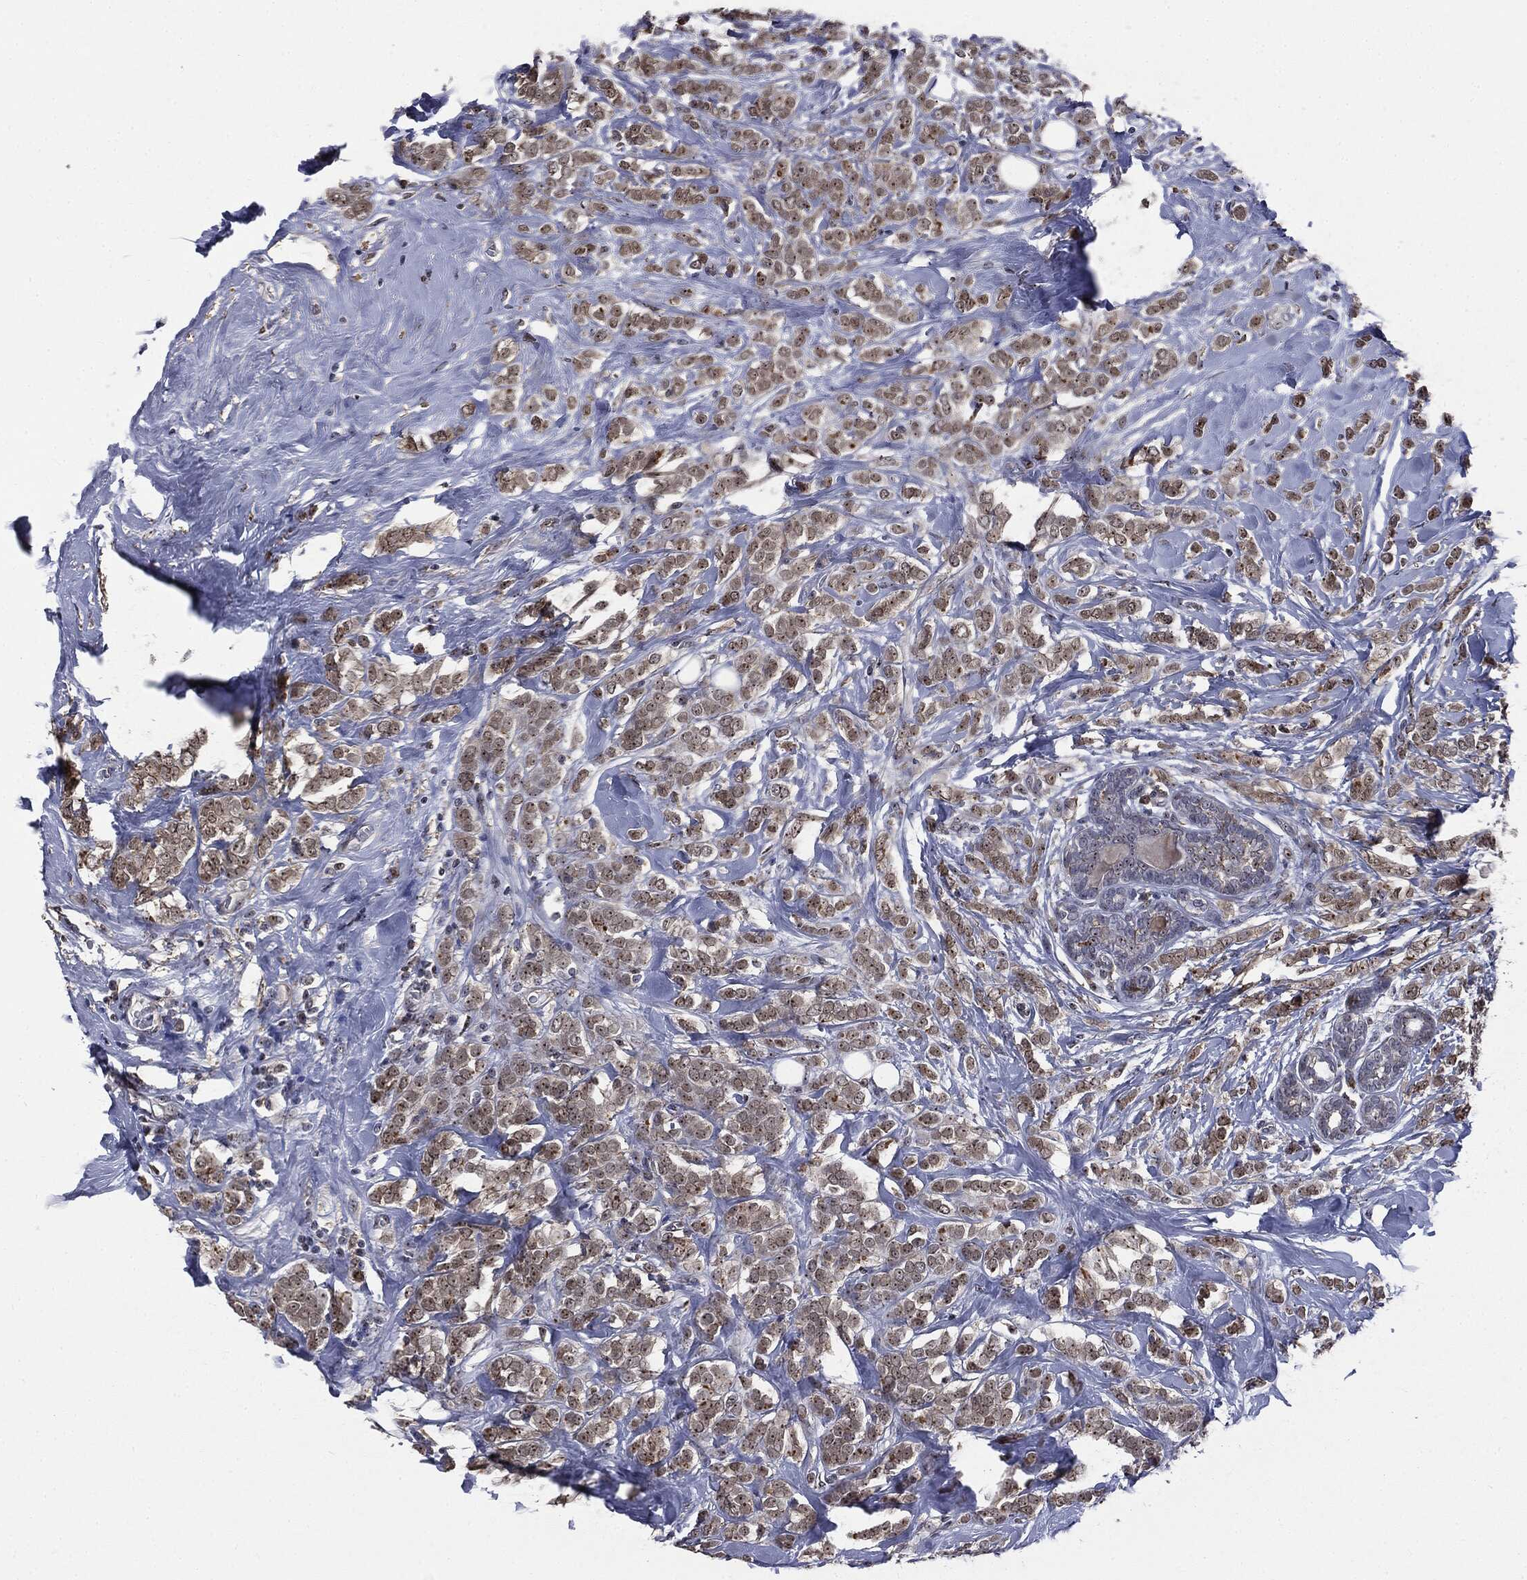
{"staining": {"intensity": "weak", "quantity": "25%-75%", "location": "cytoplasmic/membranous,nuclear"}, "tissue": "breast cancer", "cell_type": "Tumor cells", "image_type": "cancer", "snomed": [{"axis": "morphology", "description": "Lobular carcinoma"}, {"axis": "topography", "description": "Breast"}], "caption": "A high-resolution histopathology image shows immunohistochemistry (IHC) staining of breast cancer (lobular carcinoma), which reveals weak cytoplasmic/membranous and nuclear staining in about 25%-75% of tumor cells.", "gene": "TRMT1L", "patient": {"sex": "female", "age": 49}}